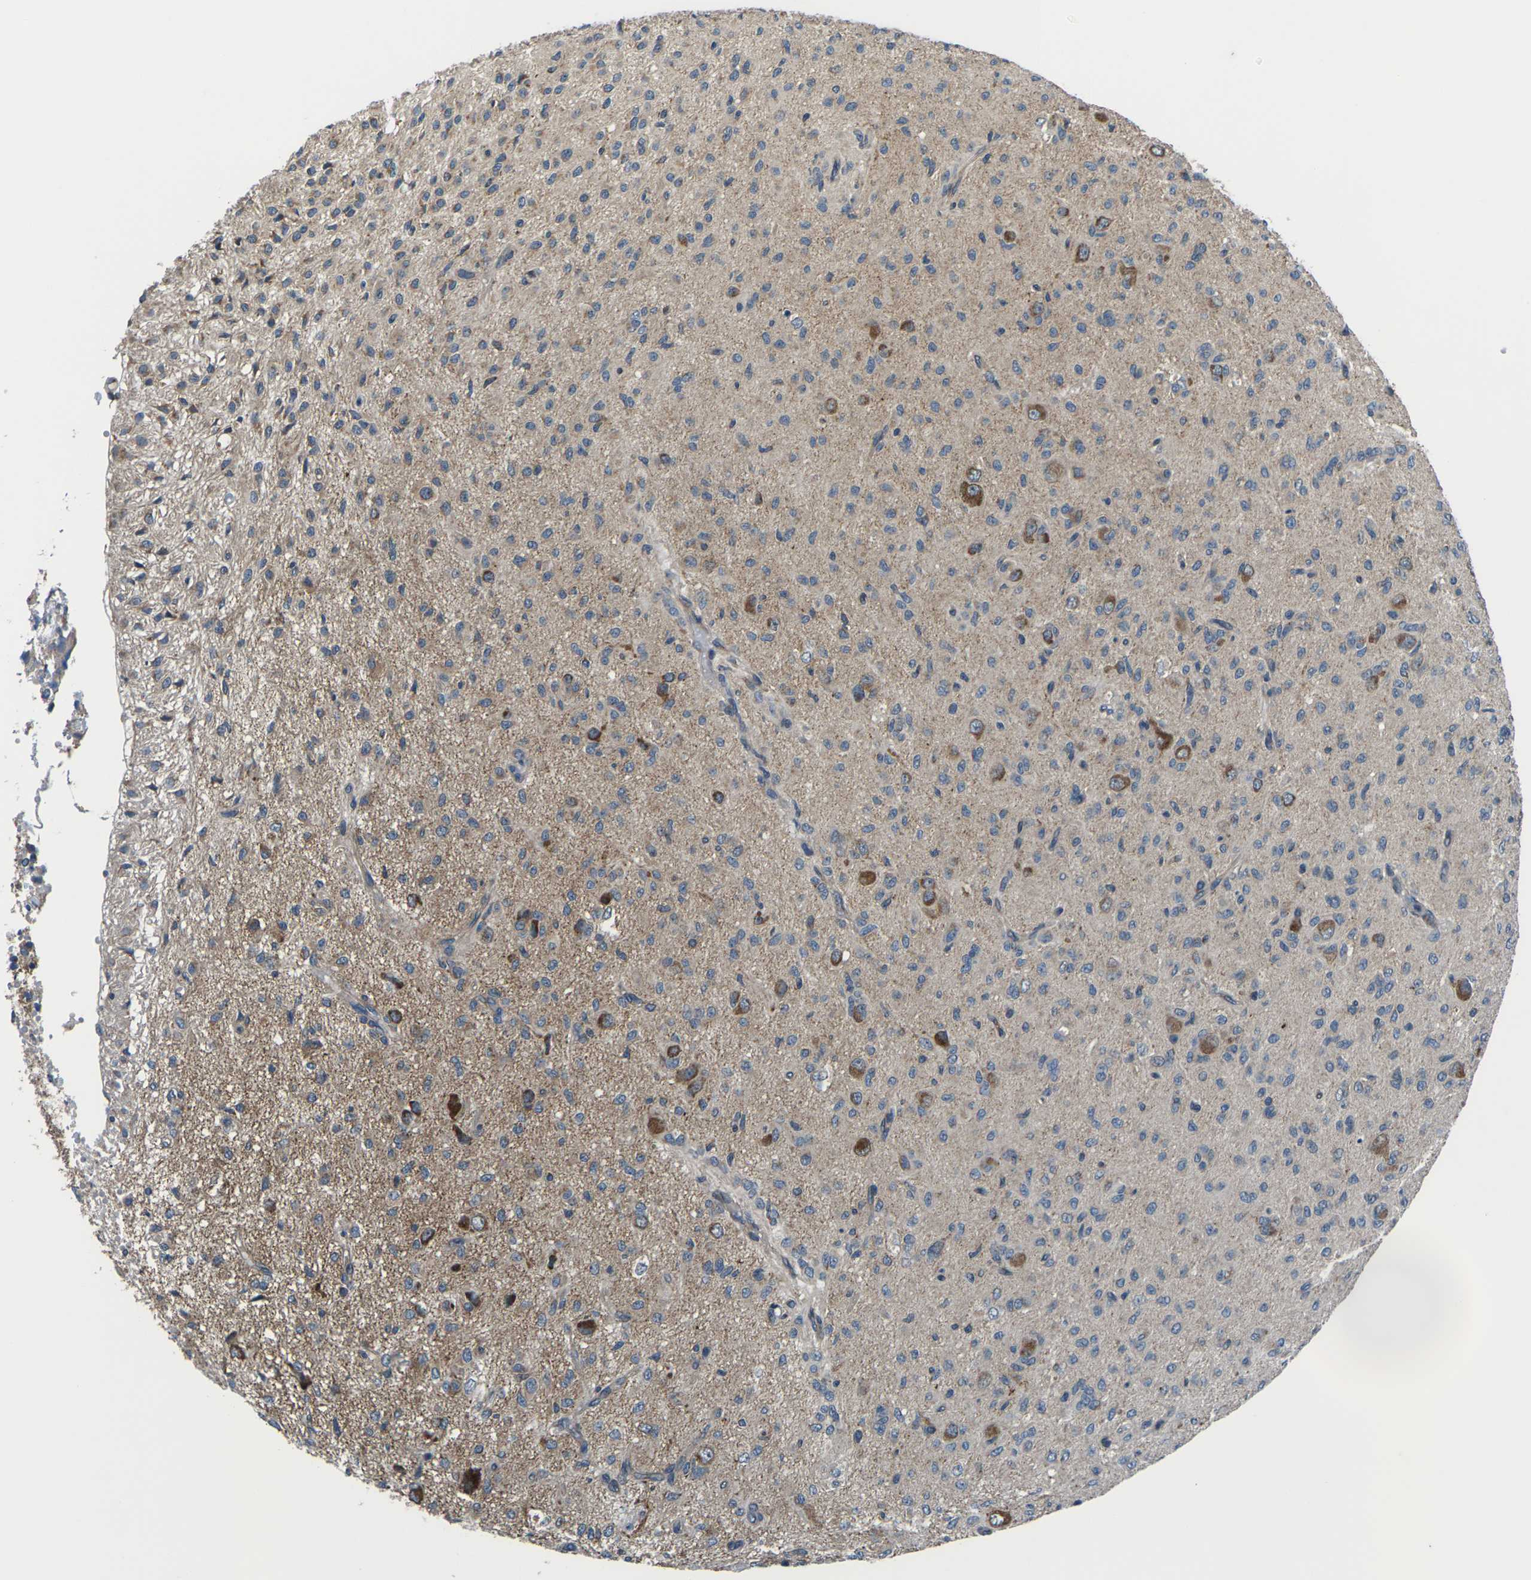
{"staining": {"intensity": "moderate", "quantity": "<25%", "location": "cytoplasmic/membranous"}, "tissue": "glioma", "cell_type": "Tumor cells", "image_type": "cancer", "snomed": [{"axis": "morphology", "description": "Glioma, malignant, High grade"}, {"axis": "topography", "description": "Brain"}], "caption": "Malignant high-grade glioma was stained to show a protein in brown. There is low levels of moderate cytoplasmic/membranous staining in about <25% of tumor cells.", "gene": "GABRP", "patient": {"sex": "female", "age": 59}}